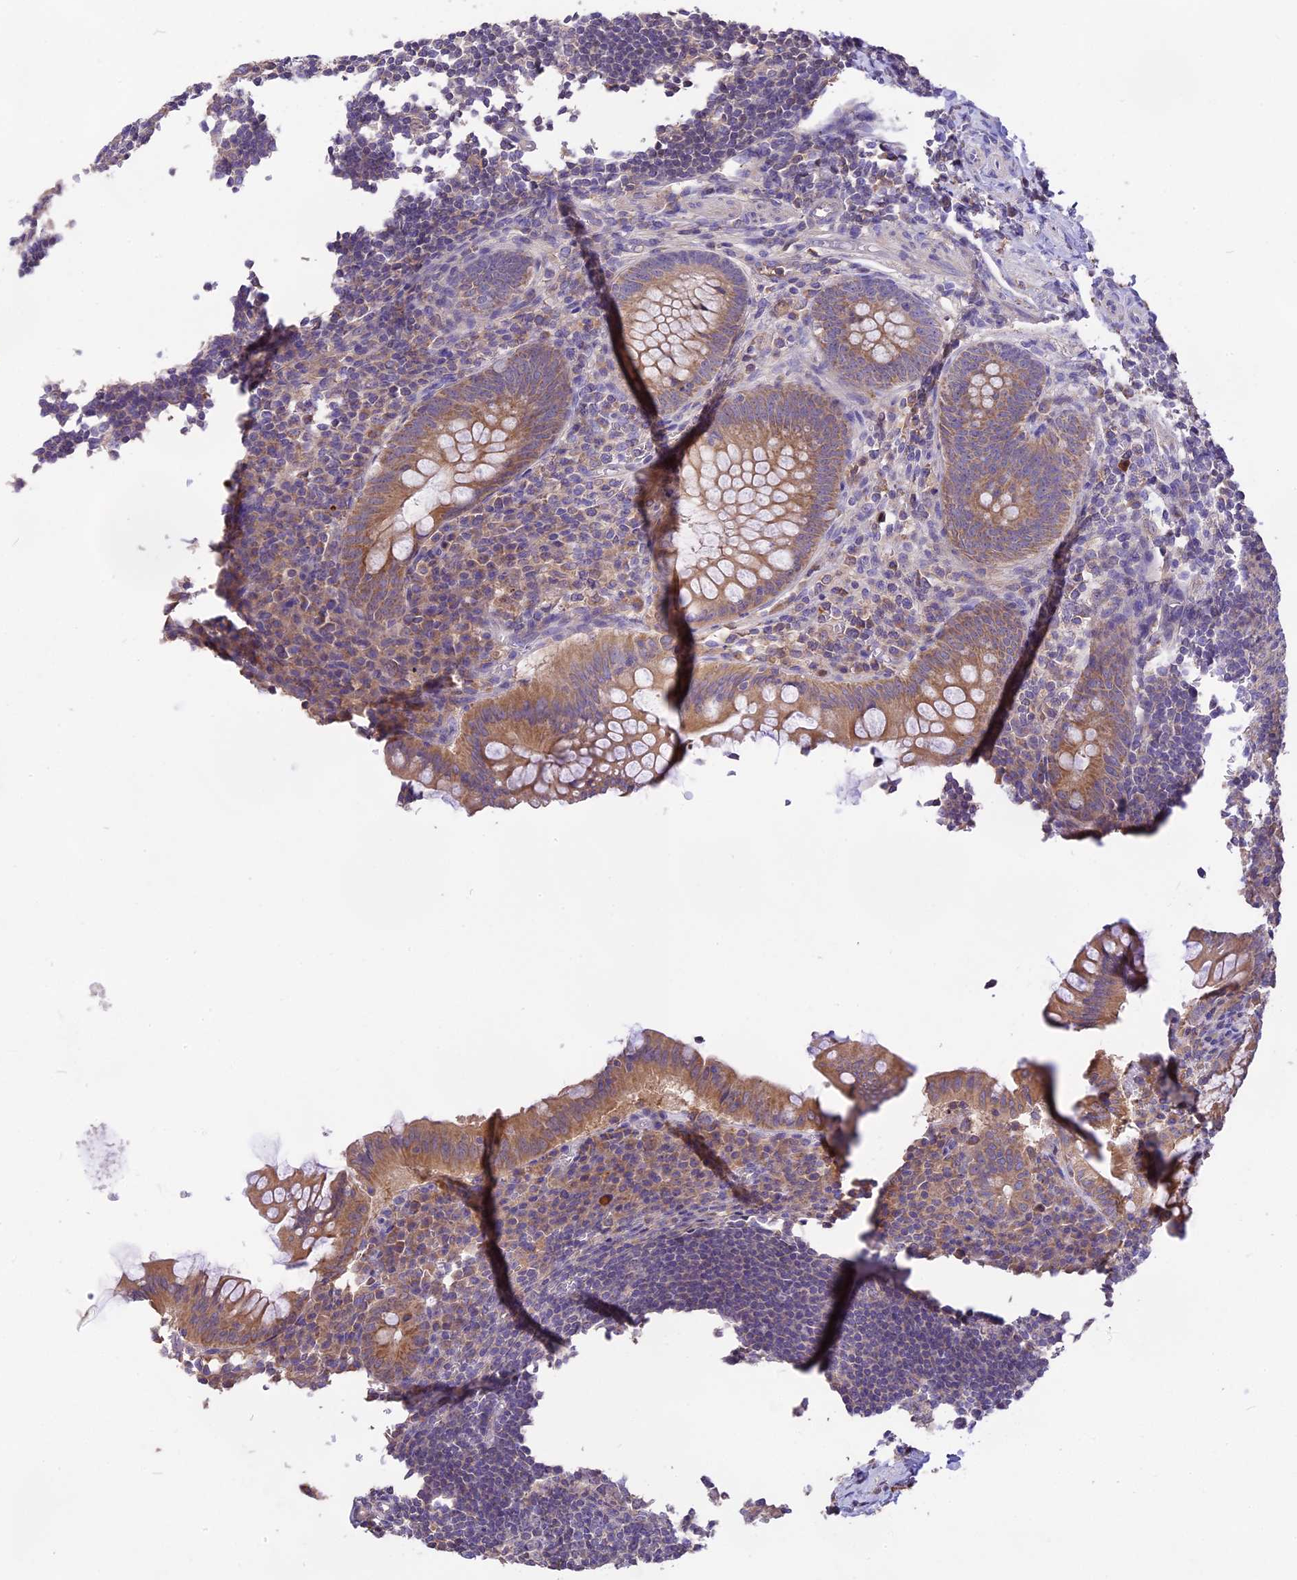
{"staining": {"intensity": "moderate", "quantity": ">75%", "location": "cytoplasmic/membranous"}, "tissue": "appendix", "cell_type": "Glandular cells", "image_type": "normal", "snomed": [{"axis": "morphology", "description": "Normal tissue, NOS"}, {"axis": "topography", "description": "Appendix"}], "caption": "An image showing moderate cytoplasmic/membranous expression in about >75% of glandular cells in normal appendix, as visualized by brown immunohistochemical staining.", "gene": "NUDT8", "patient": {"sex": "female", "age": 33}}